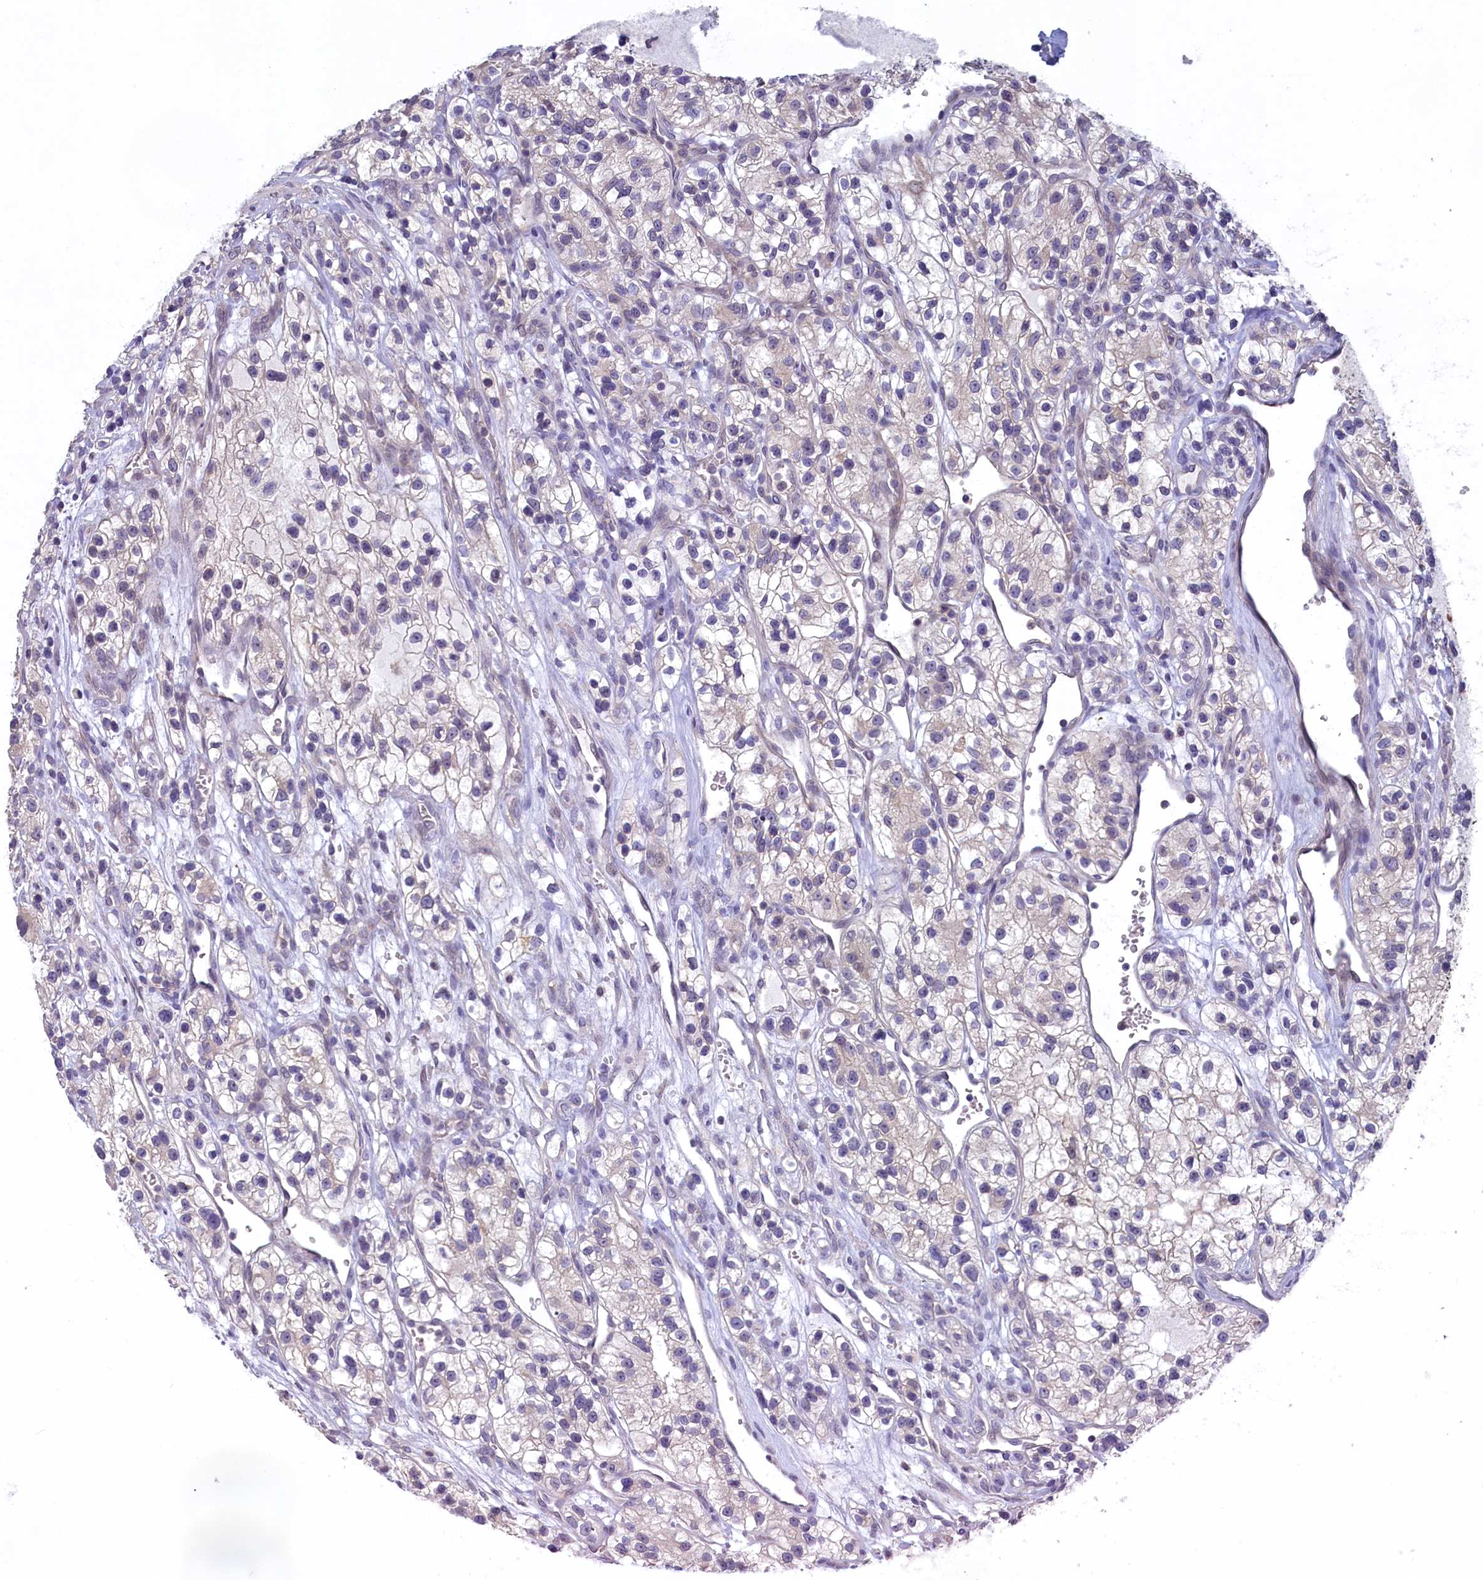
{"staining": {"intensity": "negative", "quantity": "none", "location": "none"}, "tissue": "renal cancer", "cell_type": "Tumor cells", "image_type": "cancer", "snomed": [{"axis": "morphology", "description": "Adenocarcinoma, NOS"}, {"axis": "topography", "description": "Kidney"}], "caption": "A high-resolution micrograph shows immunohistochemistry (IHC) staining of renal cancer (adenocarcinoma), which reveals no significant staining in tumor cells.", "gene": "UCHL3", "patient": {"sex": "female", "age": 57}}